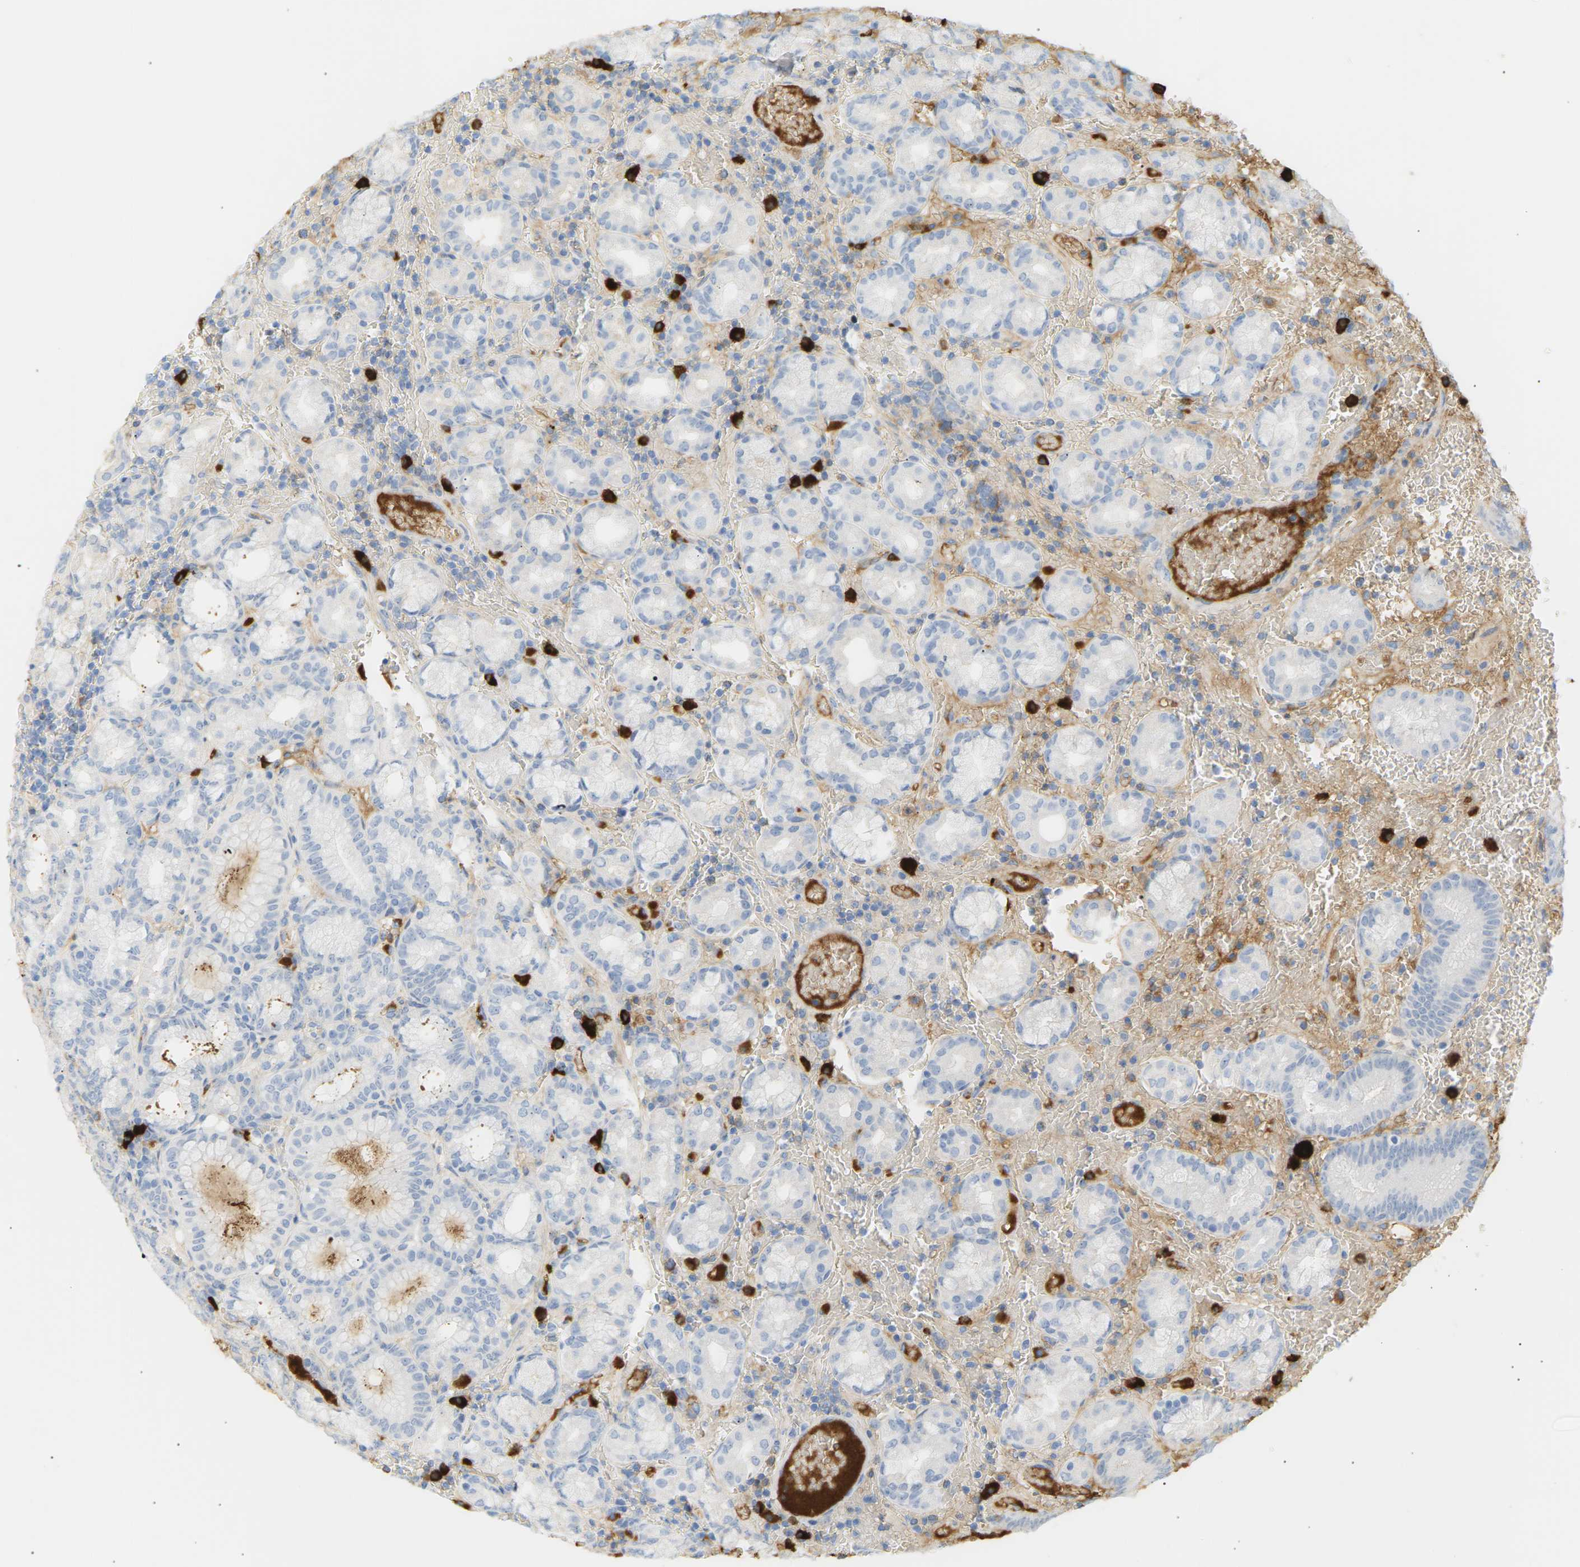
{"staining": {"intensity": "negative", "quantity": "none", "location": "none"}, "tissue": "stomach", "cell_type": "Glandular cells", "image_type": "normal", "snomed": [{"axis": "morphology", "description": "Normal tissue, NOS"}, {"axis": "morphology", "description": "Carcinoid, malignant, NOS"}, {"axis": "topography", "description": "Stomach, upper"}], "caption": "High power microscopy photomicrograph of an immunohistochemistry histopathology image of normal stomach, revealing no significant positivity in glandular cells. Brightfield microscopy of immunohistochemistry stained with DAB (3,3'-diaminobenzidine) (brown) and hematoxylin (blue), captured at high magnification.", "gene": "IGLC3", "patient": {"sex": "male", "age": 39}}